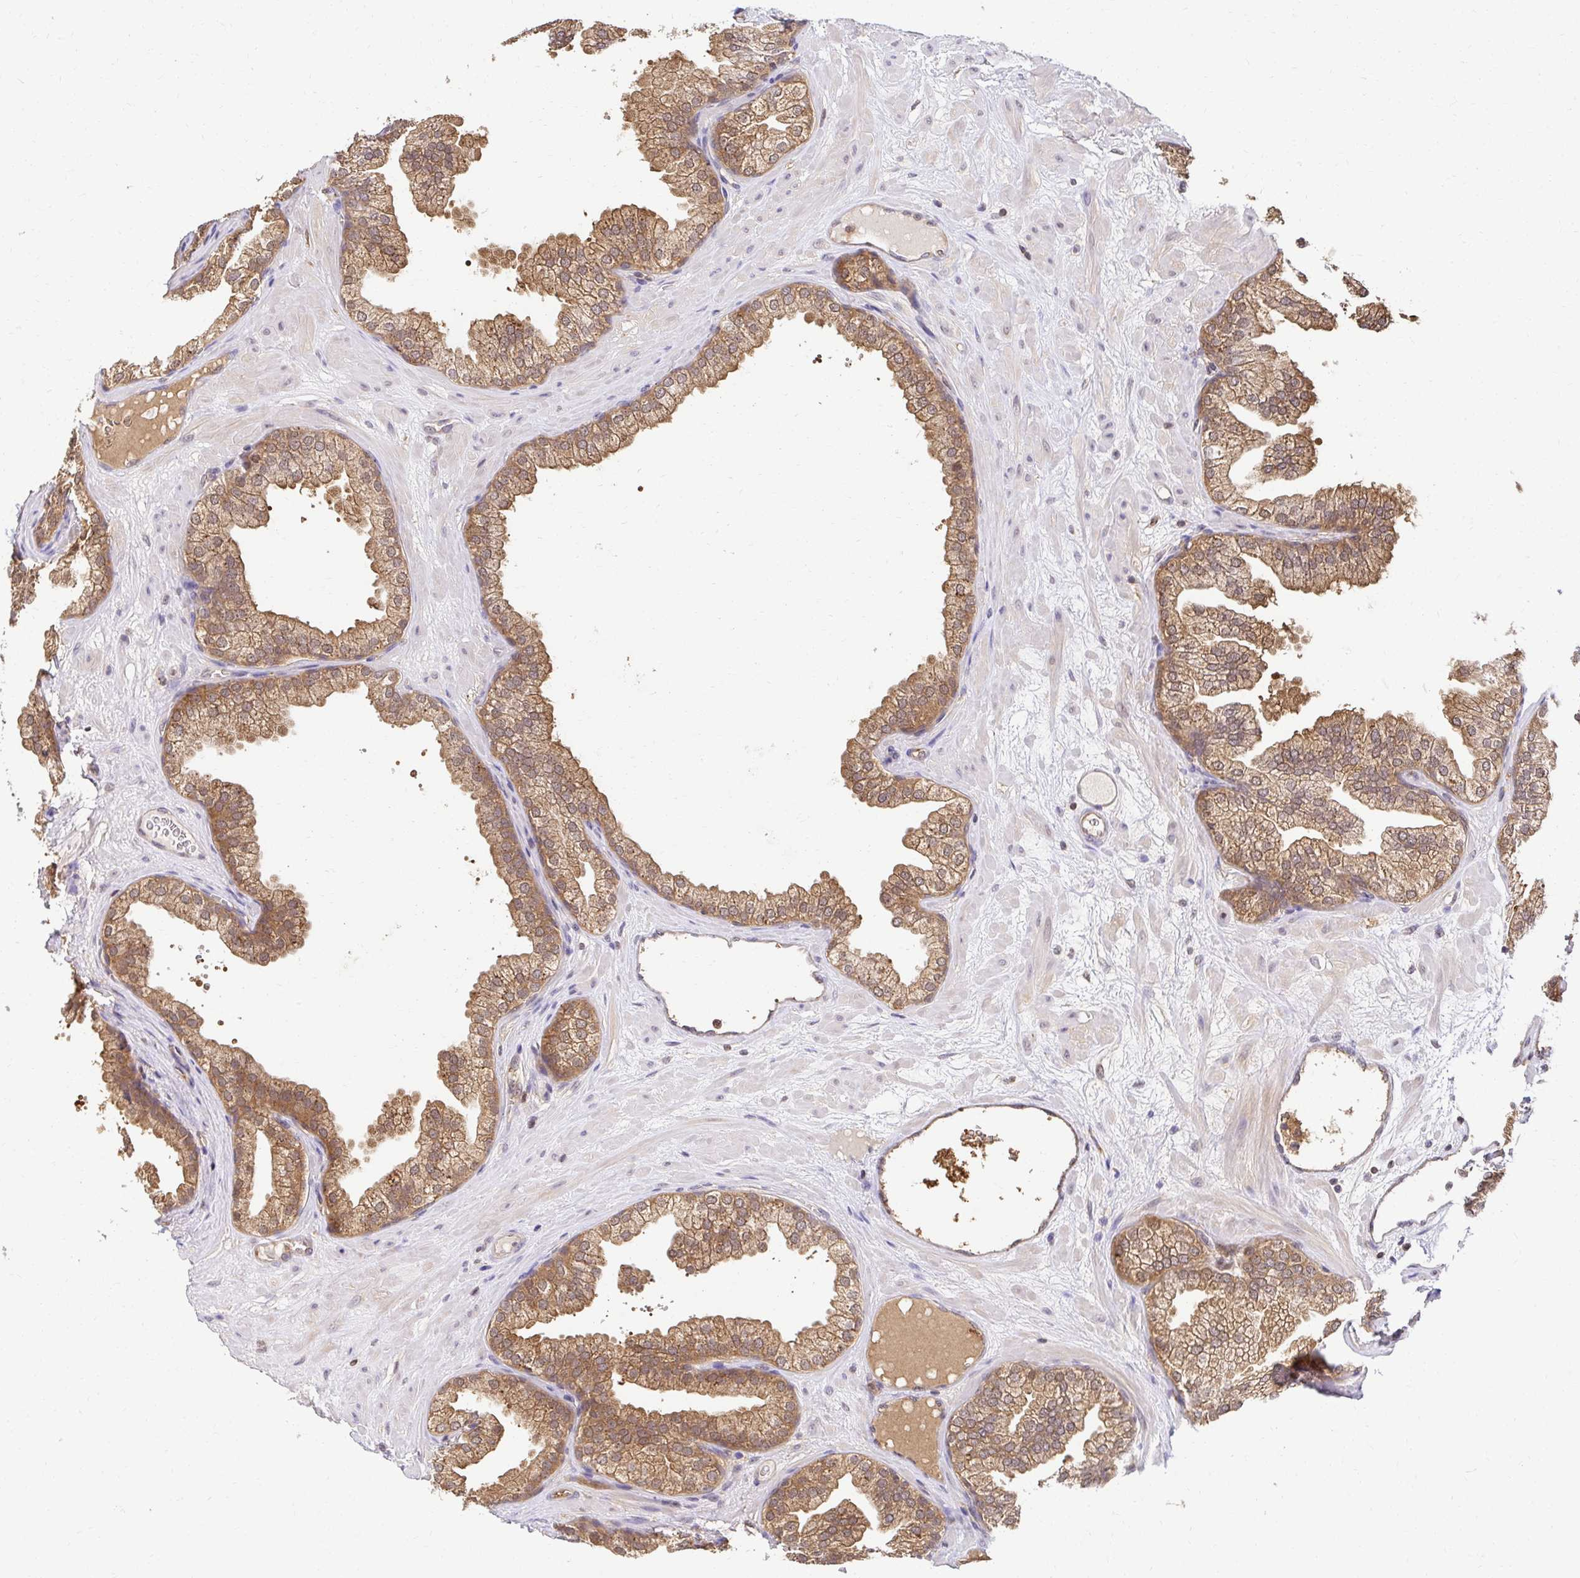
{"staining": {"intensity": "moderate", "quantity": ">75%", "location": "cytoplasmic/membranous,nuclear"}, "tissue": "prostate", "cell_type": "Glandular cells", "image_type": "normal", "snomed": [{"axis": "morphology", "description": "Normal tissue, NOS"}, {"axis": "topography", "description": "Prostate"}], "caption": "Protein analysis of benign prostate exhibits moderate cytoplasmic/membranous,nuclear expression in approximately >75% of glandular cells. (DAB (3,3'-diaminobenzidine) = brown stain, brightfield microscopy at high magnification).", "gene": "PSMA4", "patient": {"sex": "male", "age": 37}}